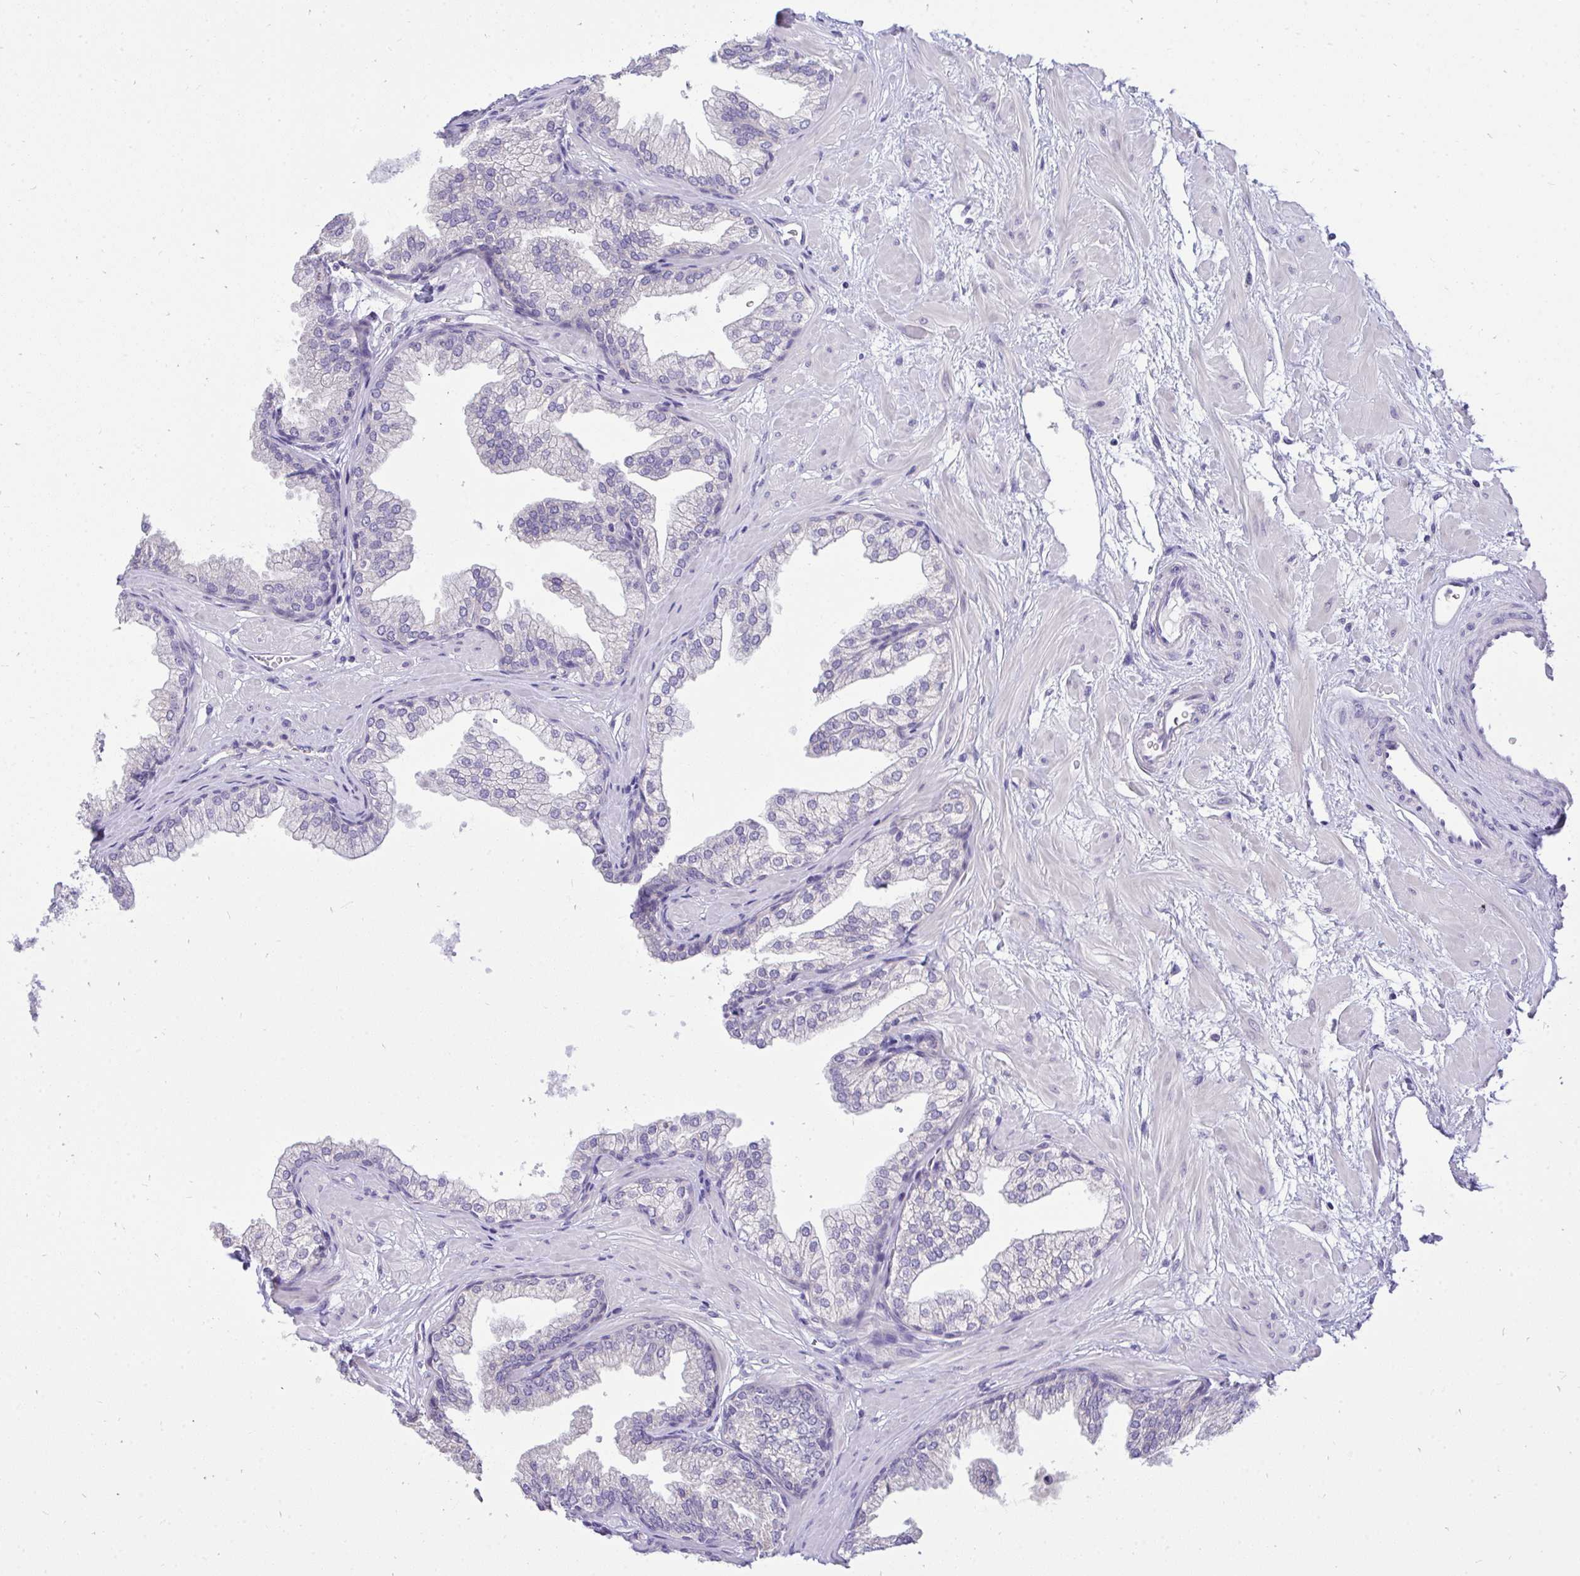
{"staining": {"intensity": "moderate", "quantity": "<25%", "location": "cytoplasmic/membranous"}, "tissue": "prostate", "cell_type": "Glandular cells", "image_type": "normal", "snomed": [{"axis": "morphology", "description": "Normal tissue, NOS"}, {"axis": "topography", "description": "Prostate"}], "caption": "Immunohistochemistry (DAB (3,3'-diaminobenzidine)) staining of unremarkable human prostate displays moderate cytoplasmic/membranous protein positivity in approximately <25% of glandular cells. Nuclei are stained in blue.", "gene": "VGLL3", "patient": {"sex": "male", "age": 37}}